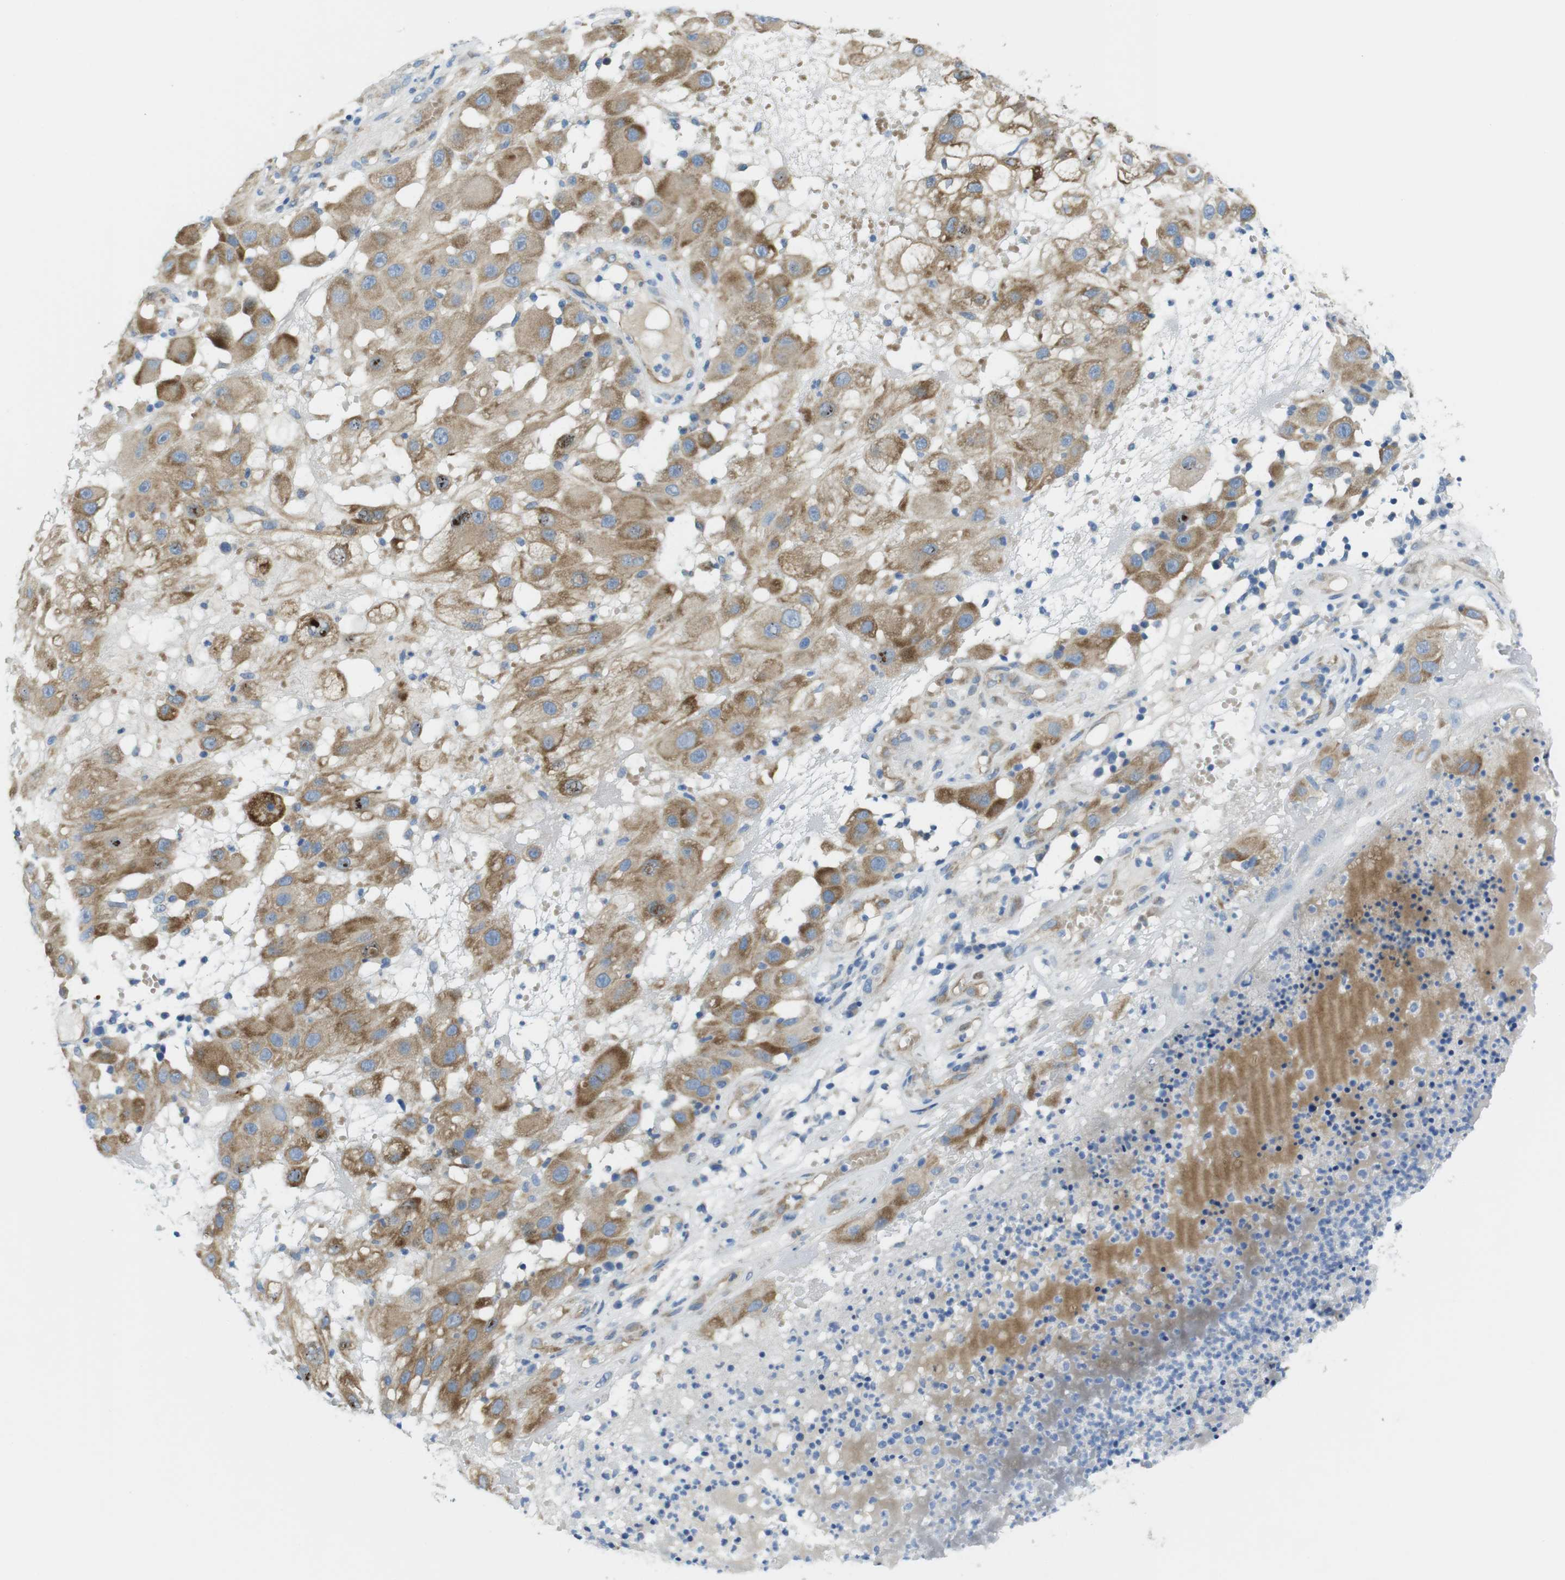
{"staining": {"intensity": "weak", "quantity": ">75%", "location": "cytoplasmic/membranous"}, "tissue": "melanoma", "cell_type": "Tumor cells", "image_type": "cancer", "snomed": [{"axis": "morphology", "description": "Malignant melanoma, NOS"}, {"axis": "topography", "description": "Skin"}], "caption": "This micrograph reveals melanoma stained with immunohistochemistry (IHC) to label a protein in brown. The cytoplasmic/membranous of tumor cells show weak positivity for the protein. Nuclei are counter-stained blue.", "gene": "TMEM234", "patient": {"sex": "female", "age": 81}}